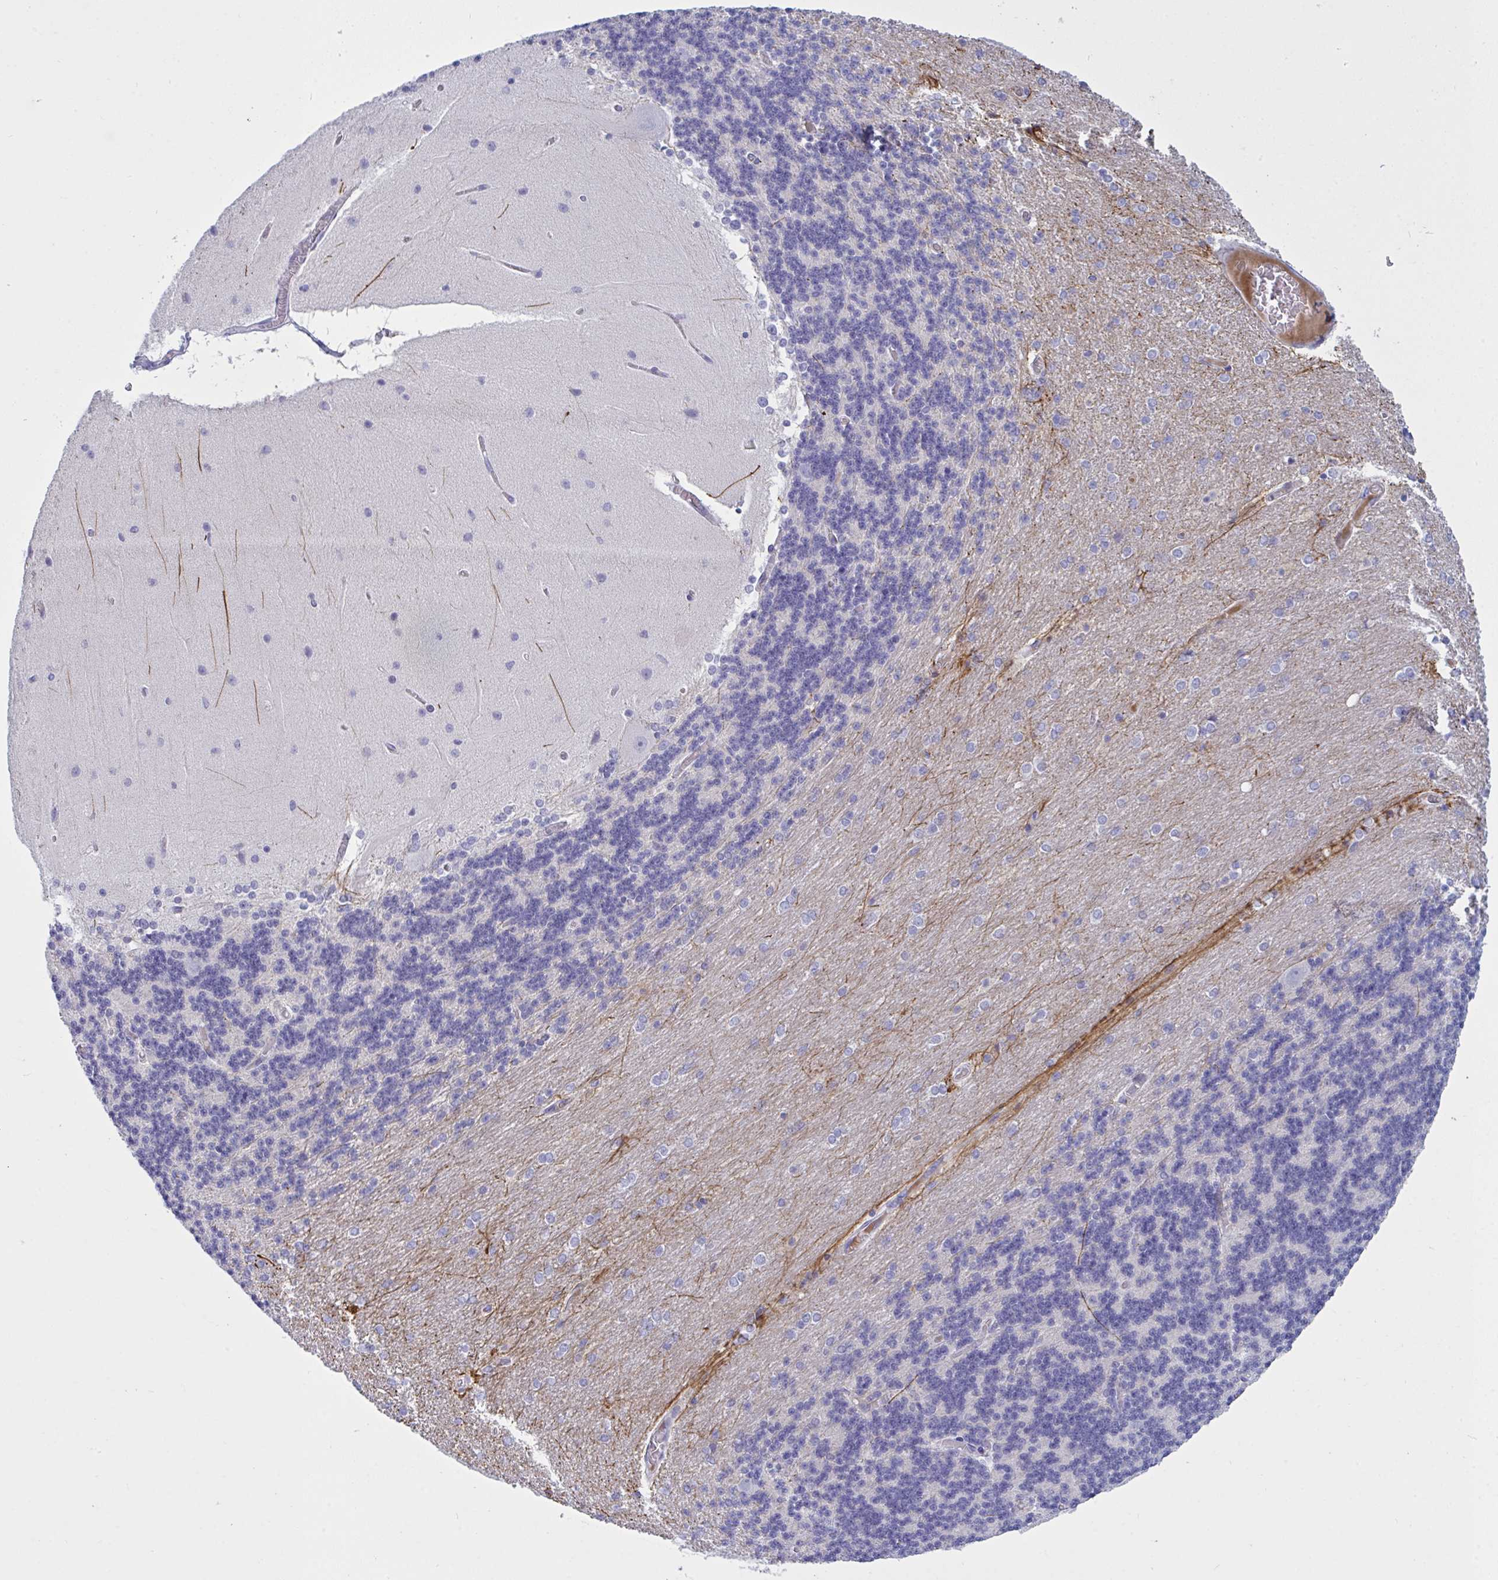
{"staining": {"intensity": "negative", "quantity": "none", "location": "none"}, "tissue": "cerebellum", "cell_type": "Cells in granular layer", "image_type": "normal", "snomed": [{"axis": "morphology", "description": "Normal tissue, NOS"}, {"axis": "topography", "description": "Cerebellum"}], "caption": "Immunohistochemistry (IHC) of unremarkable human cerebellum exhibits no positivity in cells in granular layer. The staining was performed using DAB (3,3'-diaminobenzidine) to visualize the protein expression in brown, while the nuclei were stained in blue with hematoxylin (Magnification: 20x).", "gene": "OXLD1", "patient": {"sex": "female", "age": 54}}